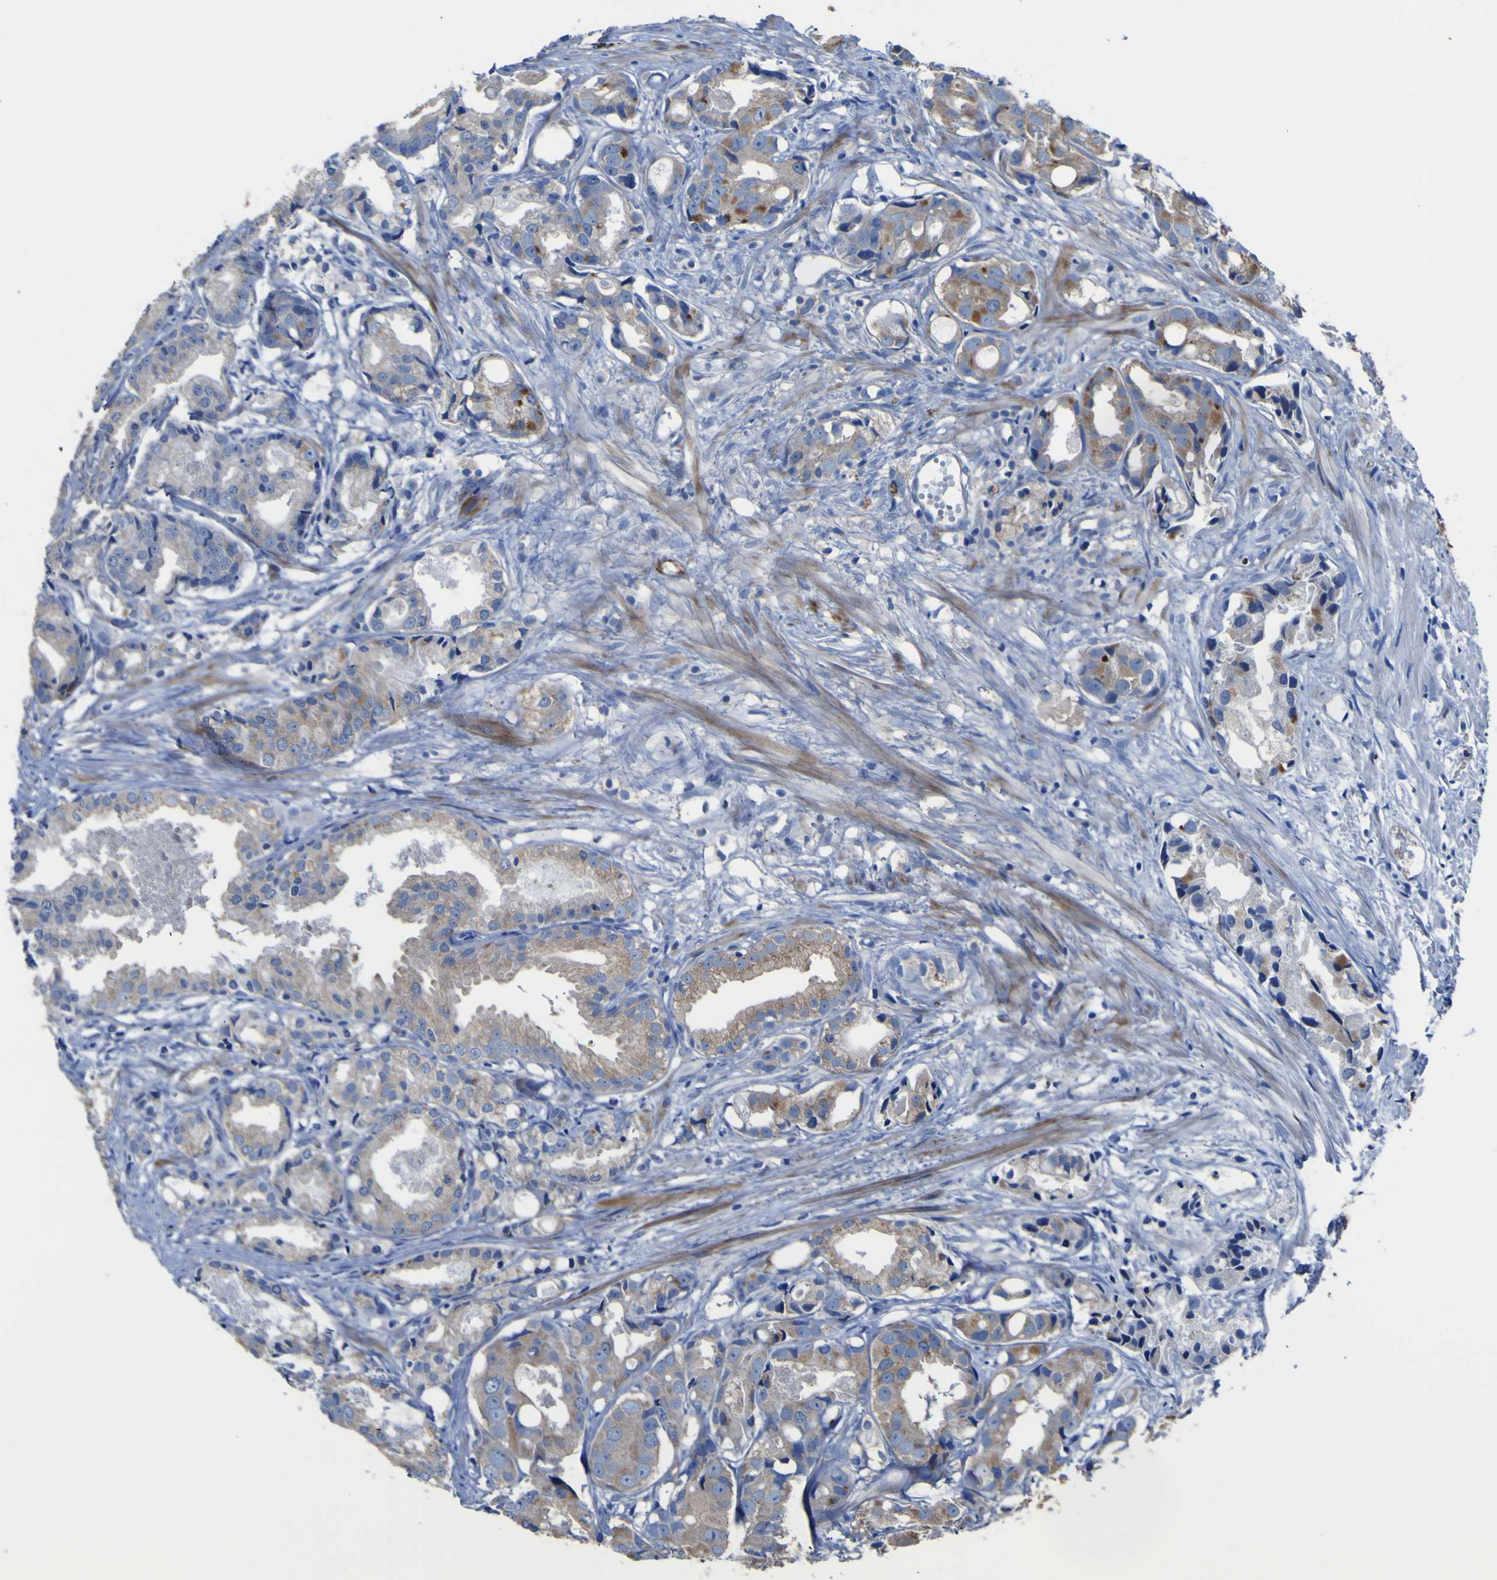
{"staining": {"intensity": "moderate", "quantity": "25%-75%", "location": "cytoplasmic/membranous"}, "tissue": "prostate cancer", "cell_type": "Tumor cells", "image_type": "cancer", "snomed": [{"axis": "morphology", "description": "Adenocarcinoma, Low grade"}, {"axis": "topography", "description": "Prostate"}], "caption": "High-magnification brightfield microscopy of adenocarcinoma (low-grade) (prostate) stained with DAB (brown) and counterstained with hematoxylin (blue). tumor cells exhibit moderate cytoplasmic/membranous positivity is present in approximately25%-75% of cells. The protein of interest is shown in brown color, while the nuclei are stained blue.", "gene": "AGO4", "patient": {"sex": "male", "age": 72}}